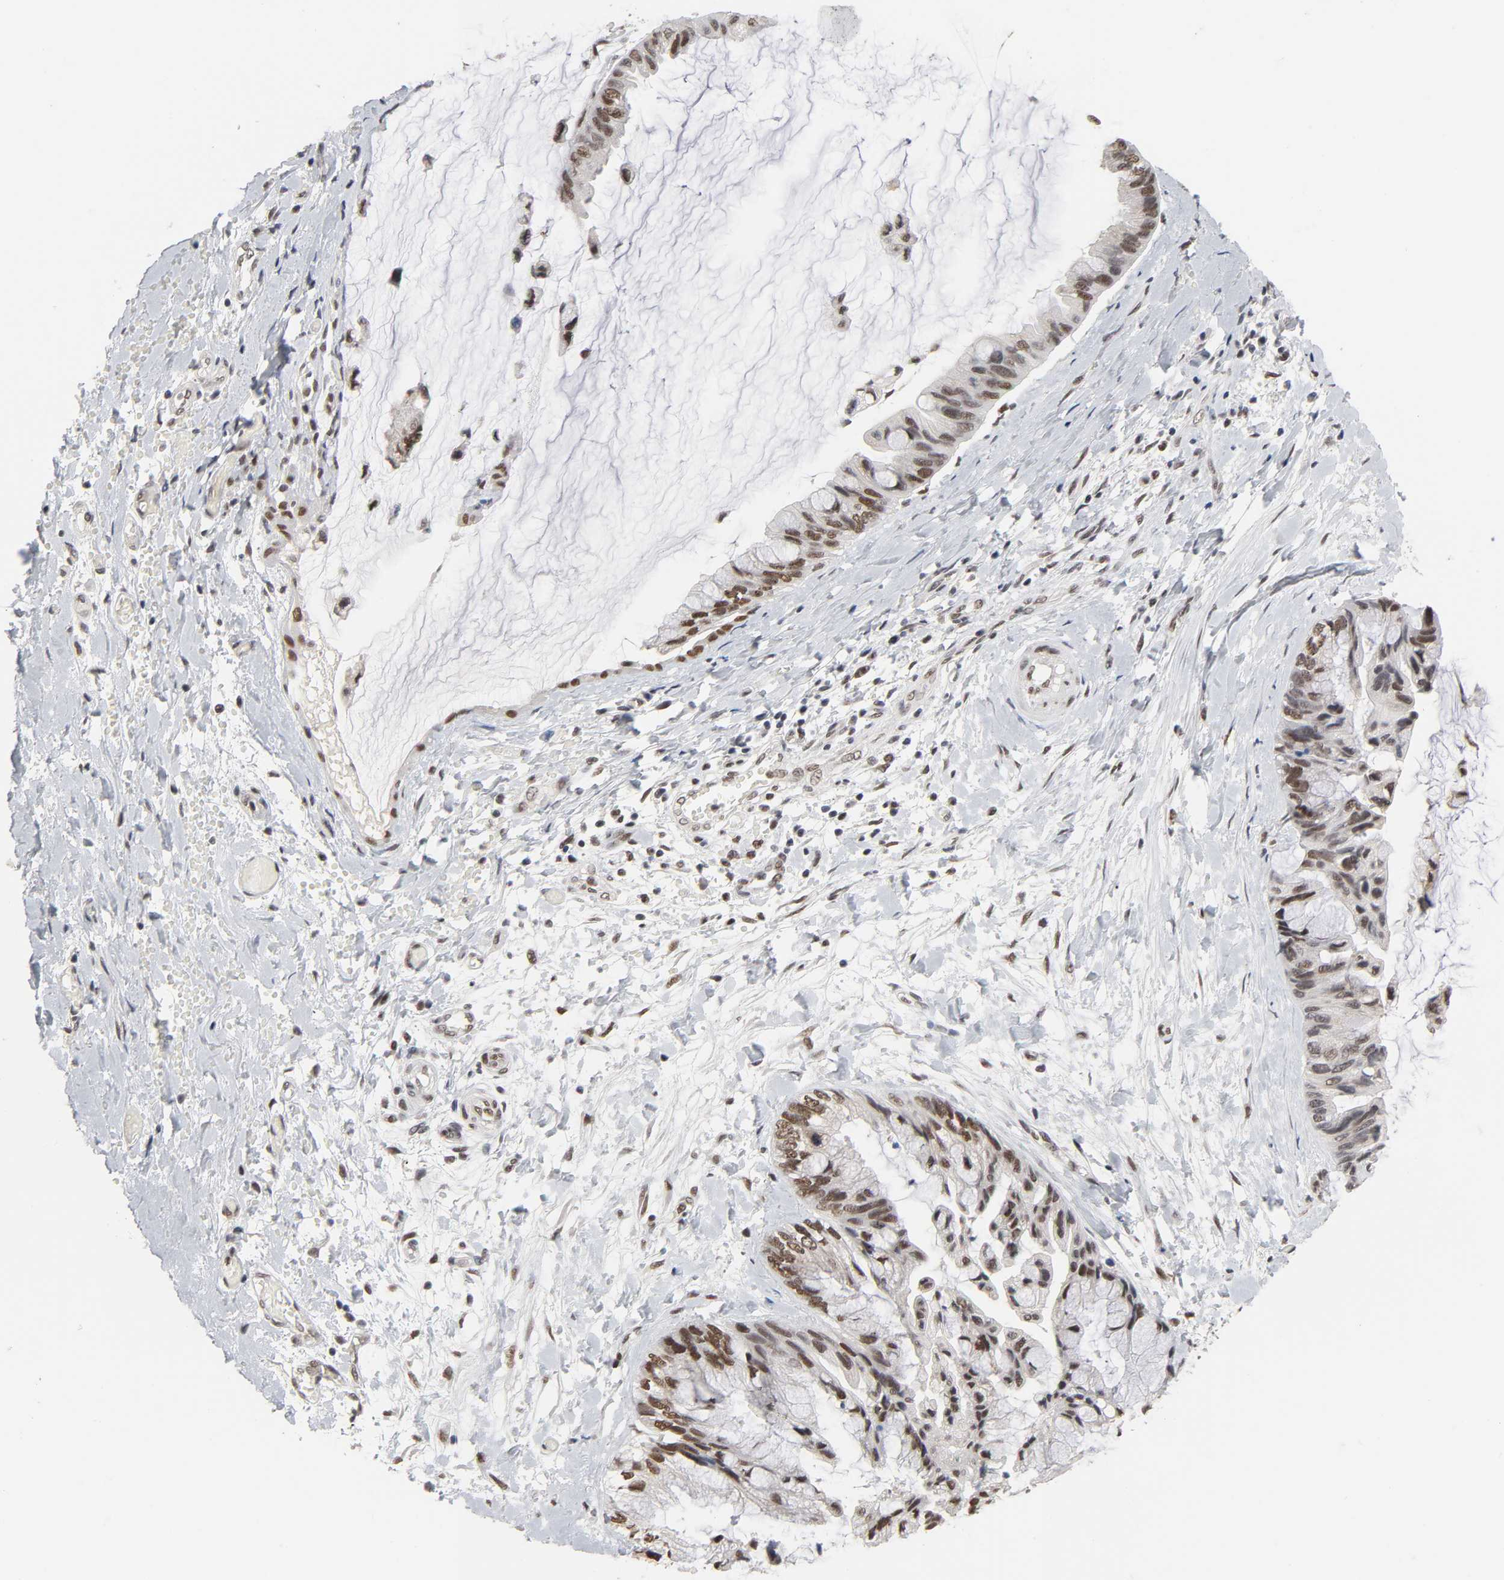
{"staining": {"intensity": "moderate", "quantity": ">75%", "location": "nuclear"}, "tissue": "ovarian cancer", "cell_type": "Tumor cells", "image_type": "cancer", "snomed": [{"axis": "morphology", "description": "Cystadenocarcinoma, mucinous, NOS"}, {"axis": "topography", "description": "Ovary"}], "caption": "Mucinous cystadenocarcinoma (ovarian) stained with a brown dye demonstrates moderate nuclear positive staining in about >75% of tumor cells.", "gene": "TRIM33", "patient": {"sex": "female", "age": 39}}